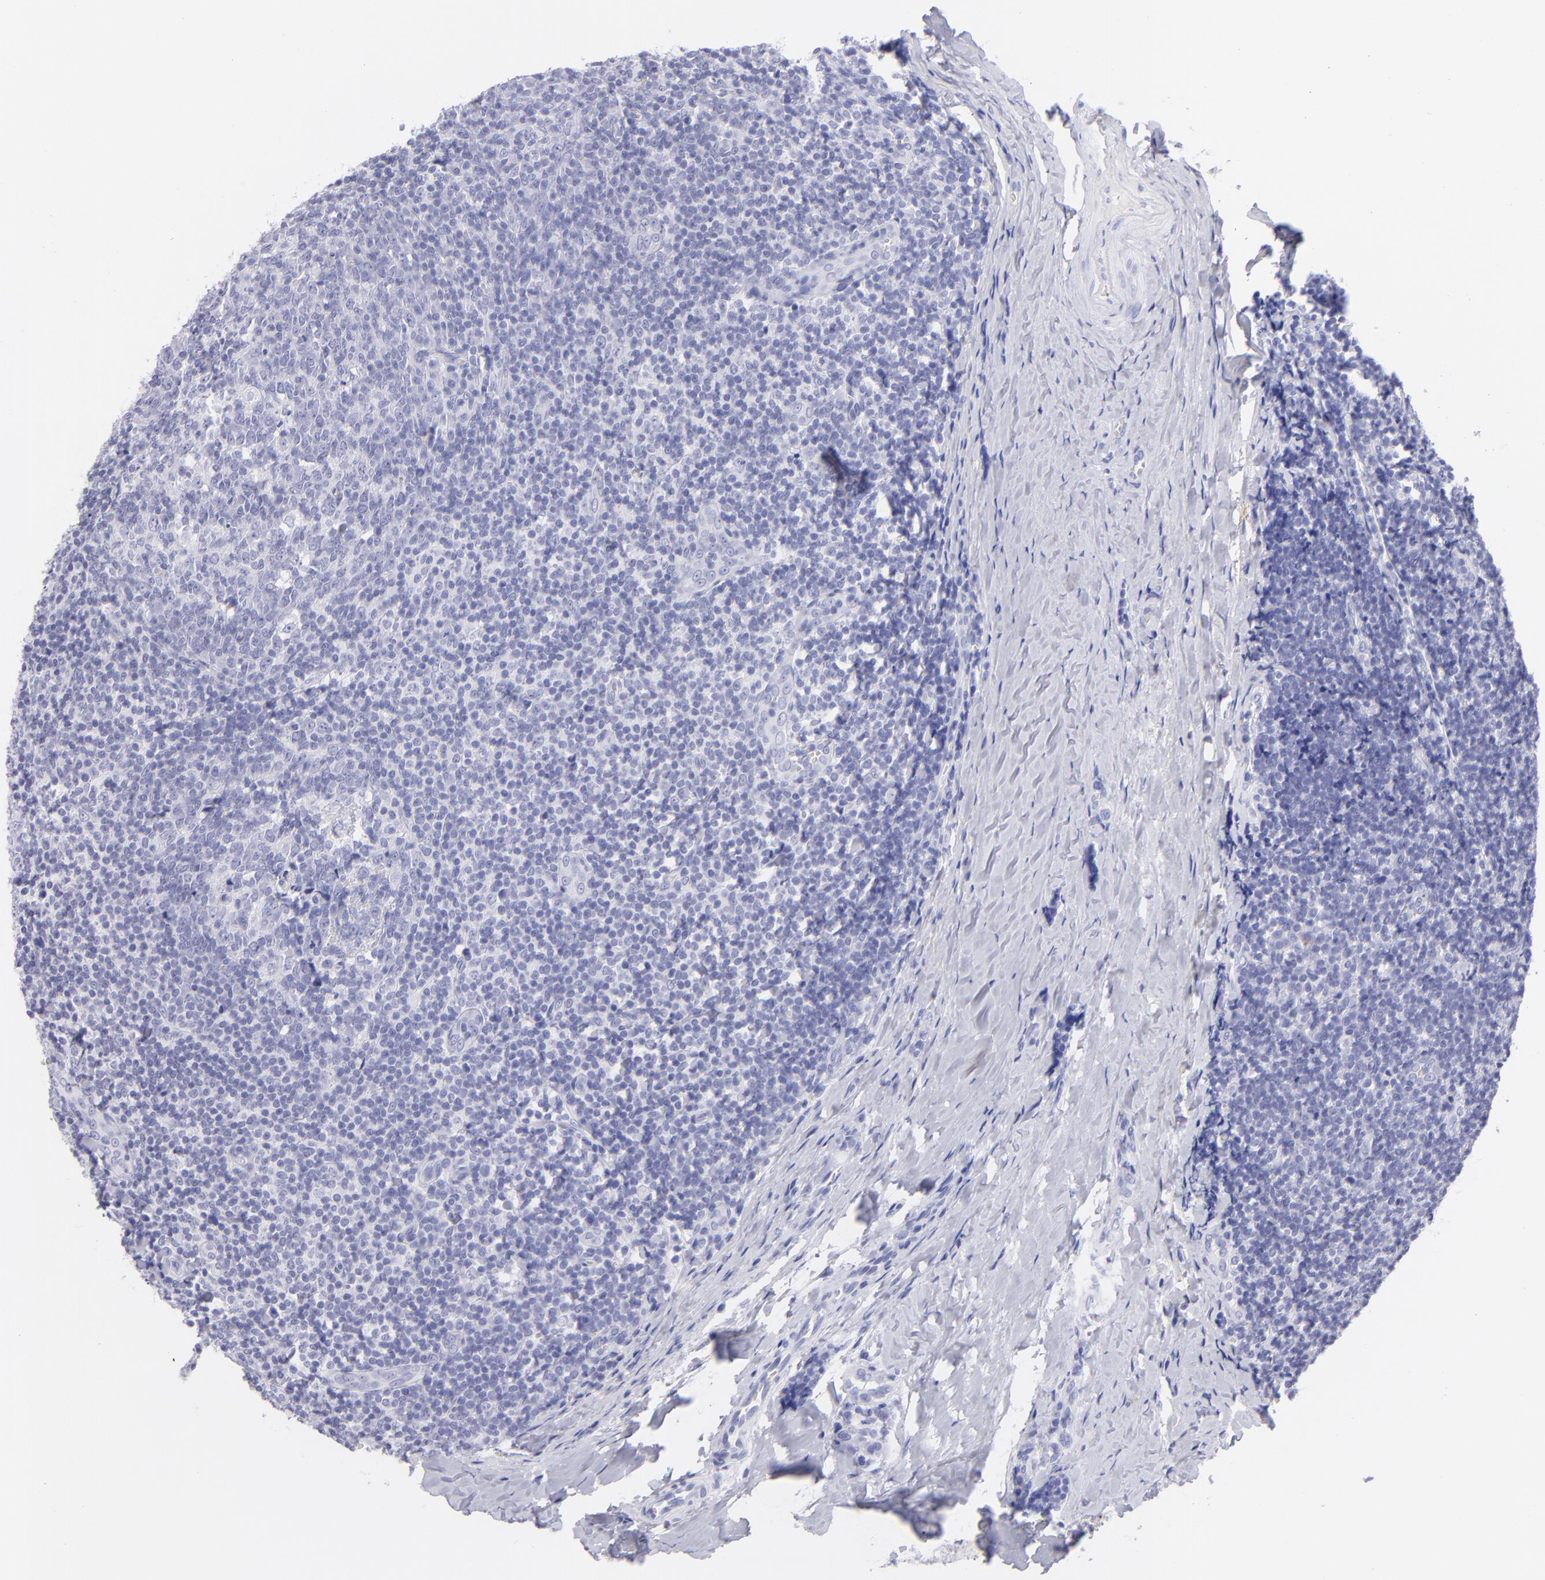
{"staining": {"intensity": "negative", "quantity": "none", "location": "none"}, "tissue": "tonsil", "cell_type": "Germinal center cells", "image_type": "normal", "snomed": [{"axis": "morphology", "description": "Normal tissue, NOS"}, {"axis": "topography", "description": "Tonsil"}], "caption": "High magnification brightfield microscopy of benign tonsil stained with DAB (3,3'-diaminobenzidine) (brown) and counterstained with hematoxylin (blue): germinal center cells show no significant positivity. Brightfield microscopy of IHC stained with DAB (3,3'-diaminobenzidine) (brown) and hematoxylin (blue), captured at high magnification.", "gene": "PIP", "patient": {"sex": "male", "age": 31}}